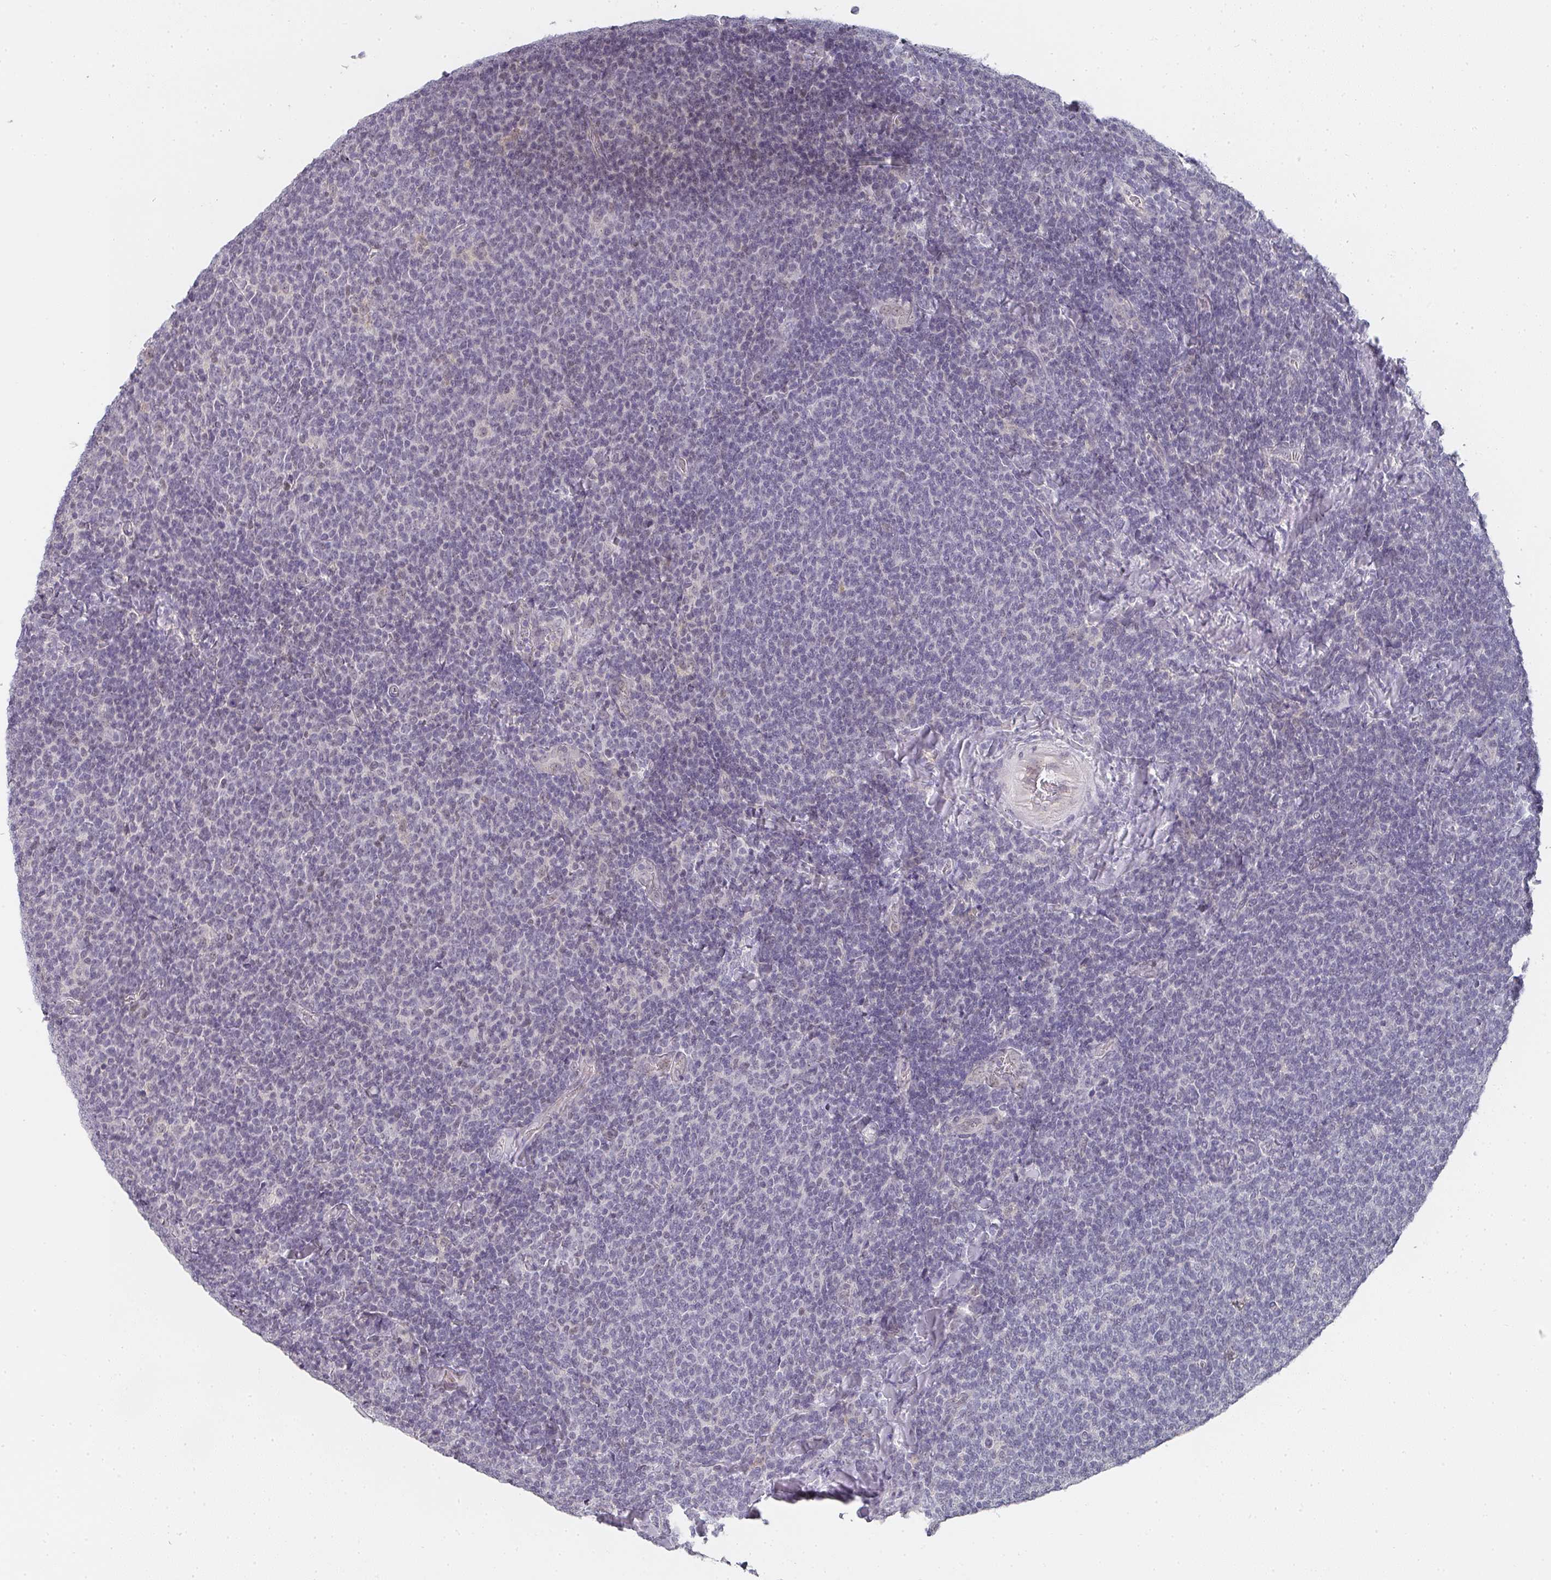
{"staining": {"intensity": "negative", "quantity": "none", "location": "none"}, "tissue": "lymphoma", "cell_type": "Tumor cells", "image_type": "cancer", "snomed": [{"axis": "morphology", "description": "Malignant lymphoma, non-Hodgkin's type, Low grade"}, {"axis": "topography", "description": "Lymph node"}], "caption": "The photomicrograph displays no significant expression in tumor cells of low-grade malignant lymphoma, non-Hodgkin's type. Nuclei are stained in blue.", "gene": "SHISA2", "patient": {"sex": "male", "age": 52}}